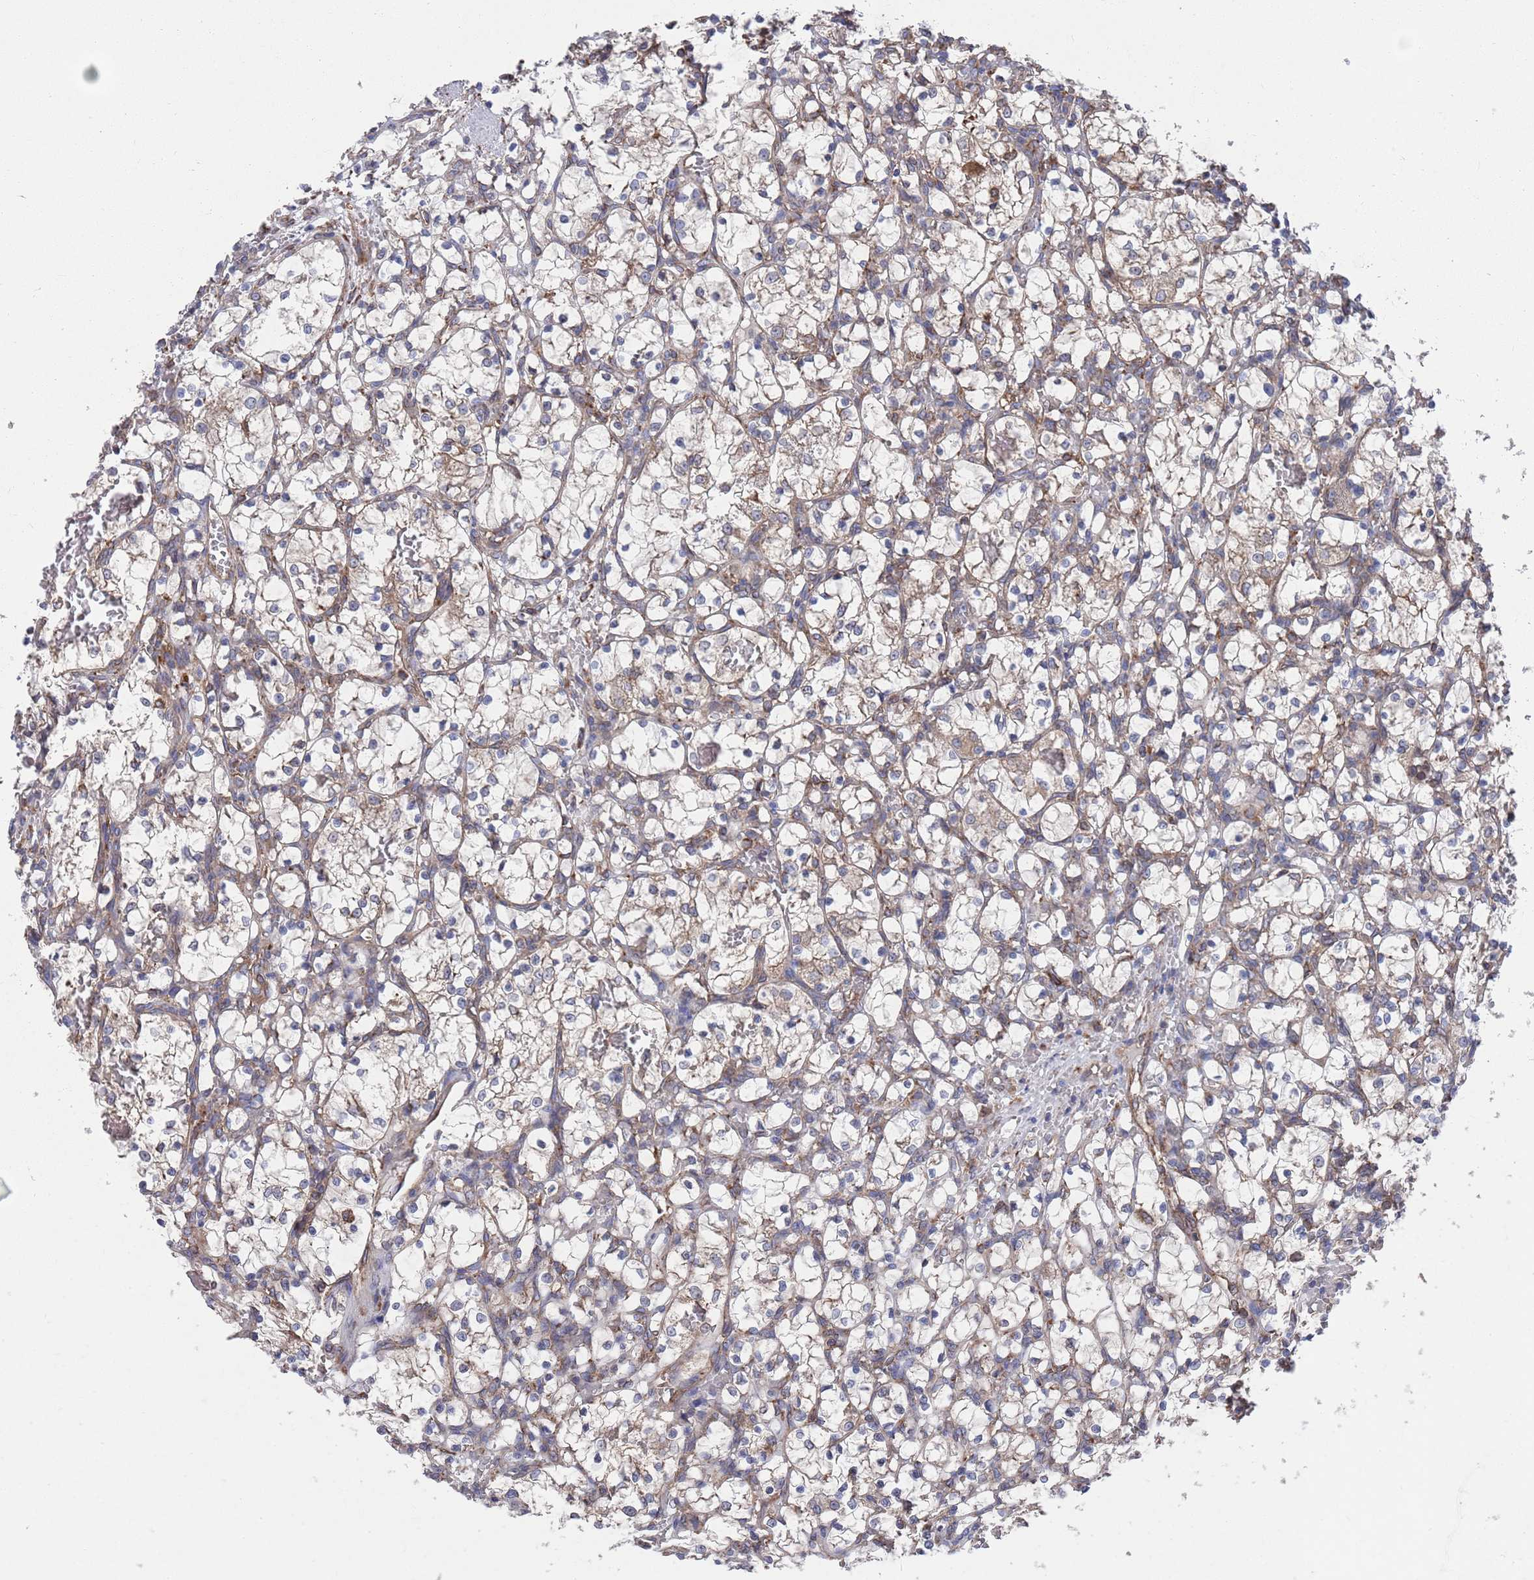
{"staining": {"intensity": "weak", "quantity": "25%-75%", "location": "cytoplasmic/membranous"}, "tissue": "renal cancer", "cell_type": "Tumor cells", "image_type": "cancer", "snomed": [{"axis": "morphology", "description": "Adenocarcinoma, NOS"}, {"axis": "topography", "description": "Kidney"}], "caption": "Human adenocarcinoma (renal) stained with a protein marker shows weak staining in tumor cells.", "gene": "GID8", "patient": {"sex": "female", "age": 69}}